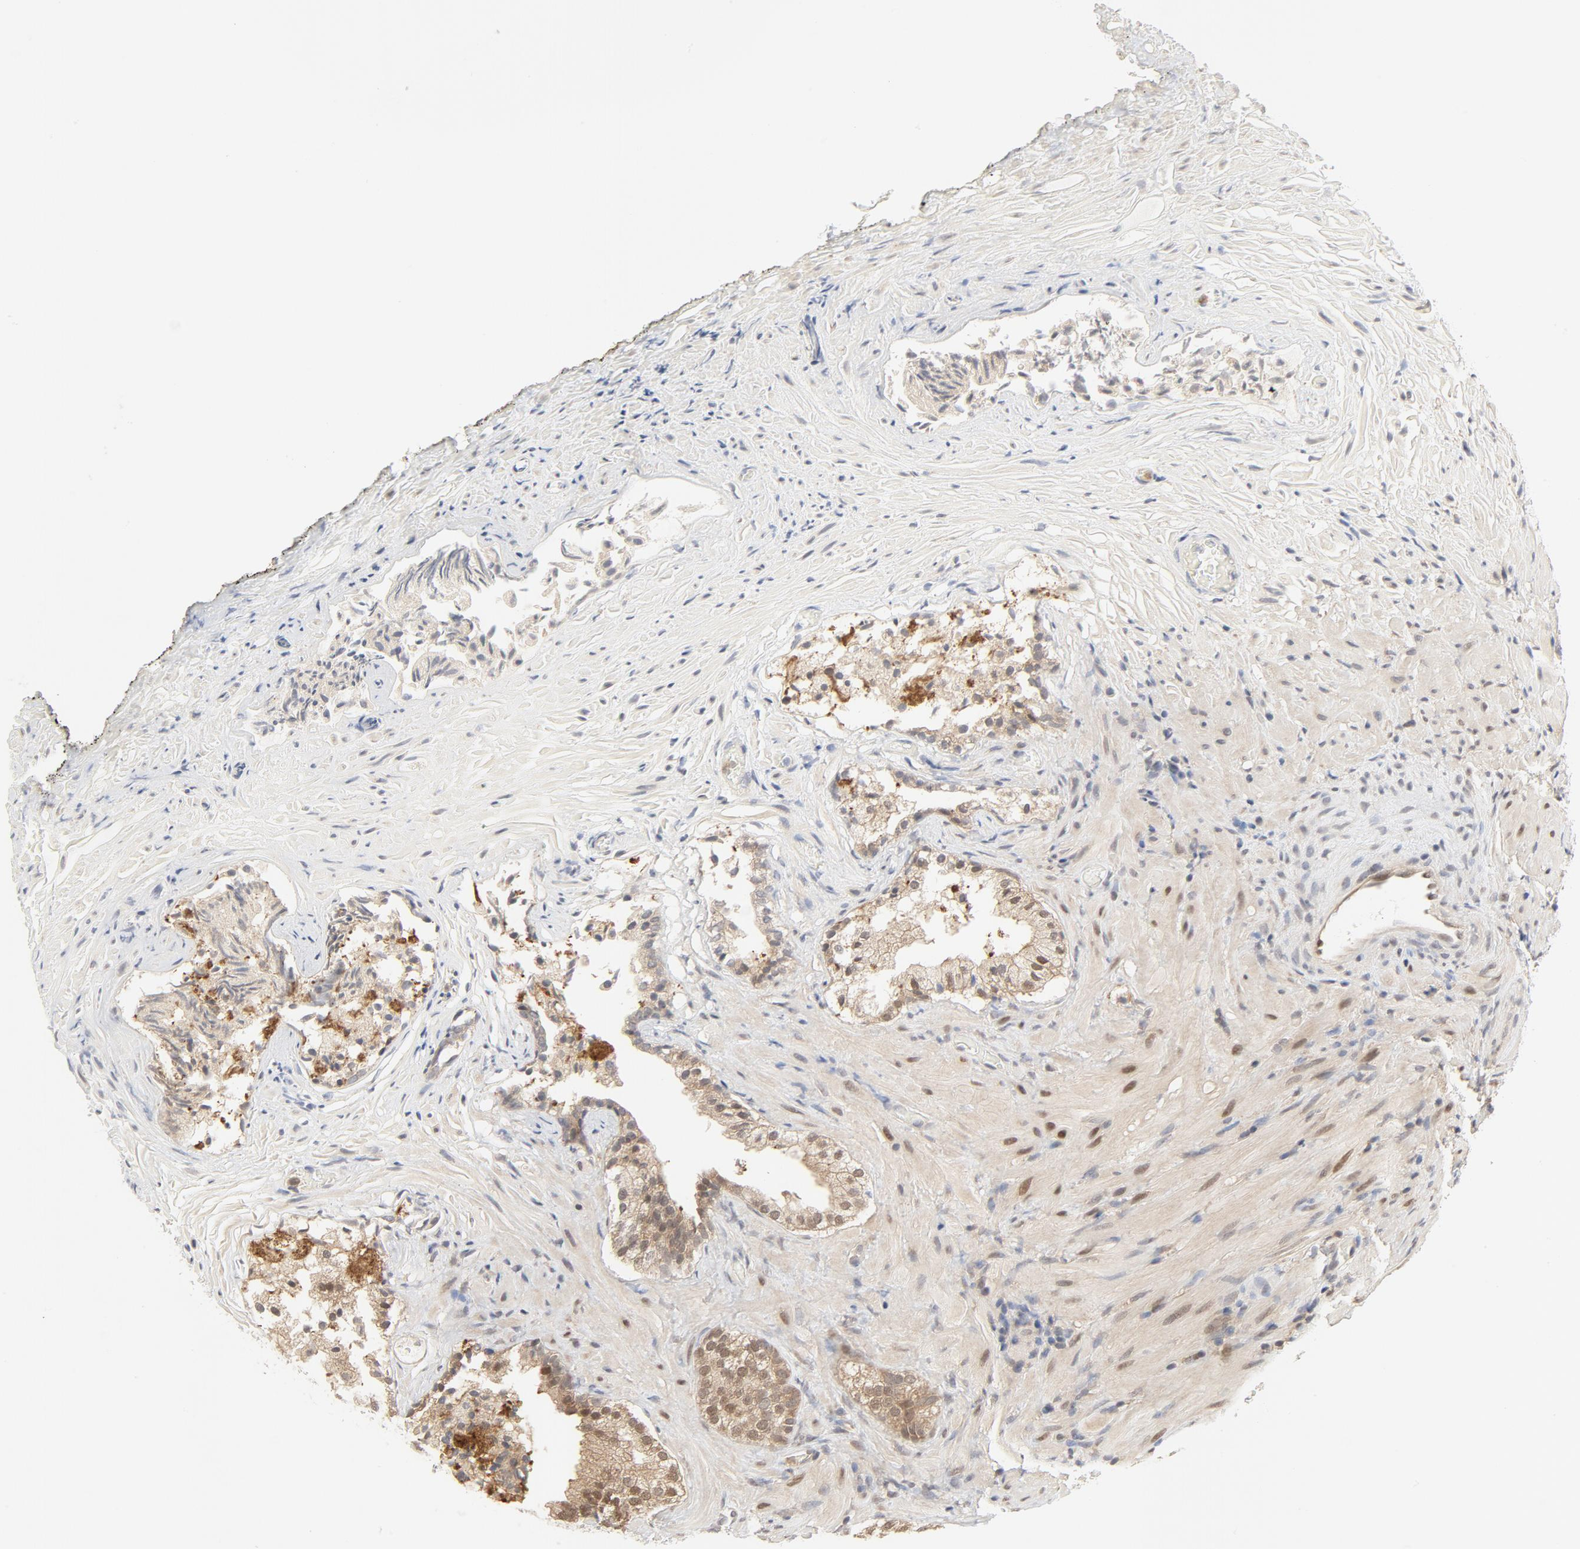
{"staining": {"intensity": "moderate", "quantity": "25%-75%", "location": "cytoplasmic/membranous,nuclear"}, "tissue": "prostate", "cell_type": "Glandular cells", "image_type": "normal", "snomed": [{"axis": "morphology", "description": "Normal tissue, NOS"}, {"axis": "topography", "description": "Prostate"}], "caption": "Moderate cytoplasmic/membranous,nuclear protein expression is seen in approximately 25%-75% of glandular cells in prostate.", "gene": "NEDD8", "patient": {"sex": "male", "age": 76}}